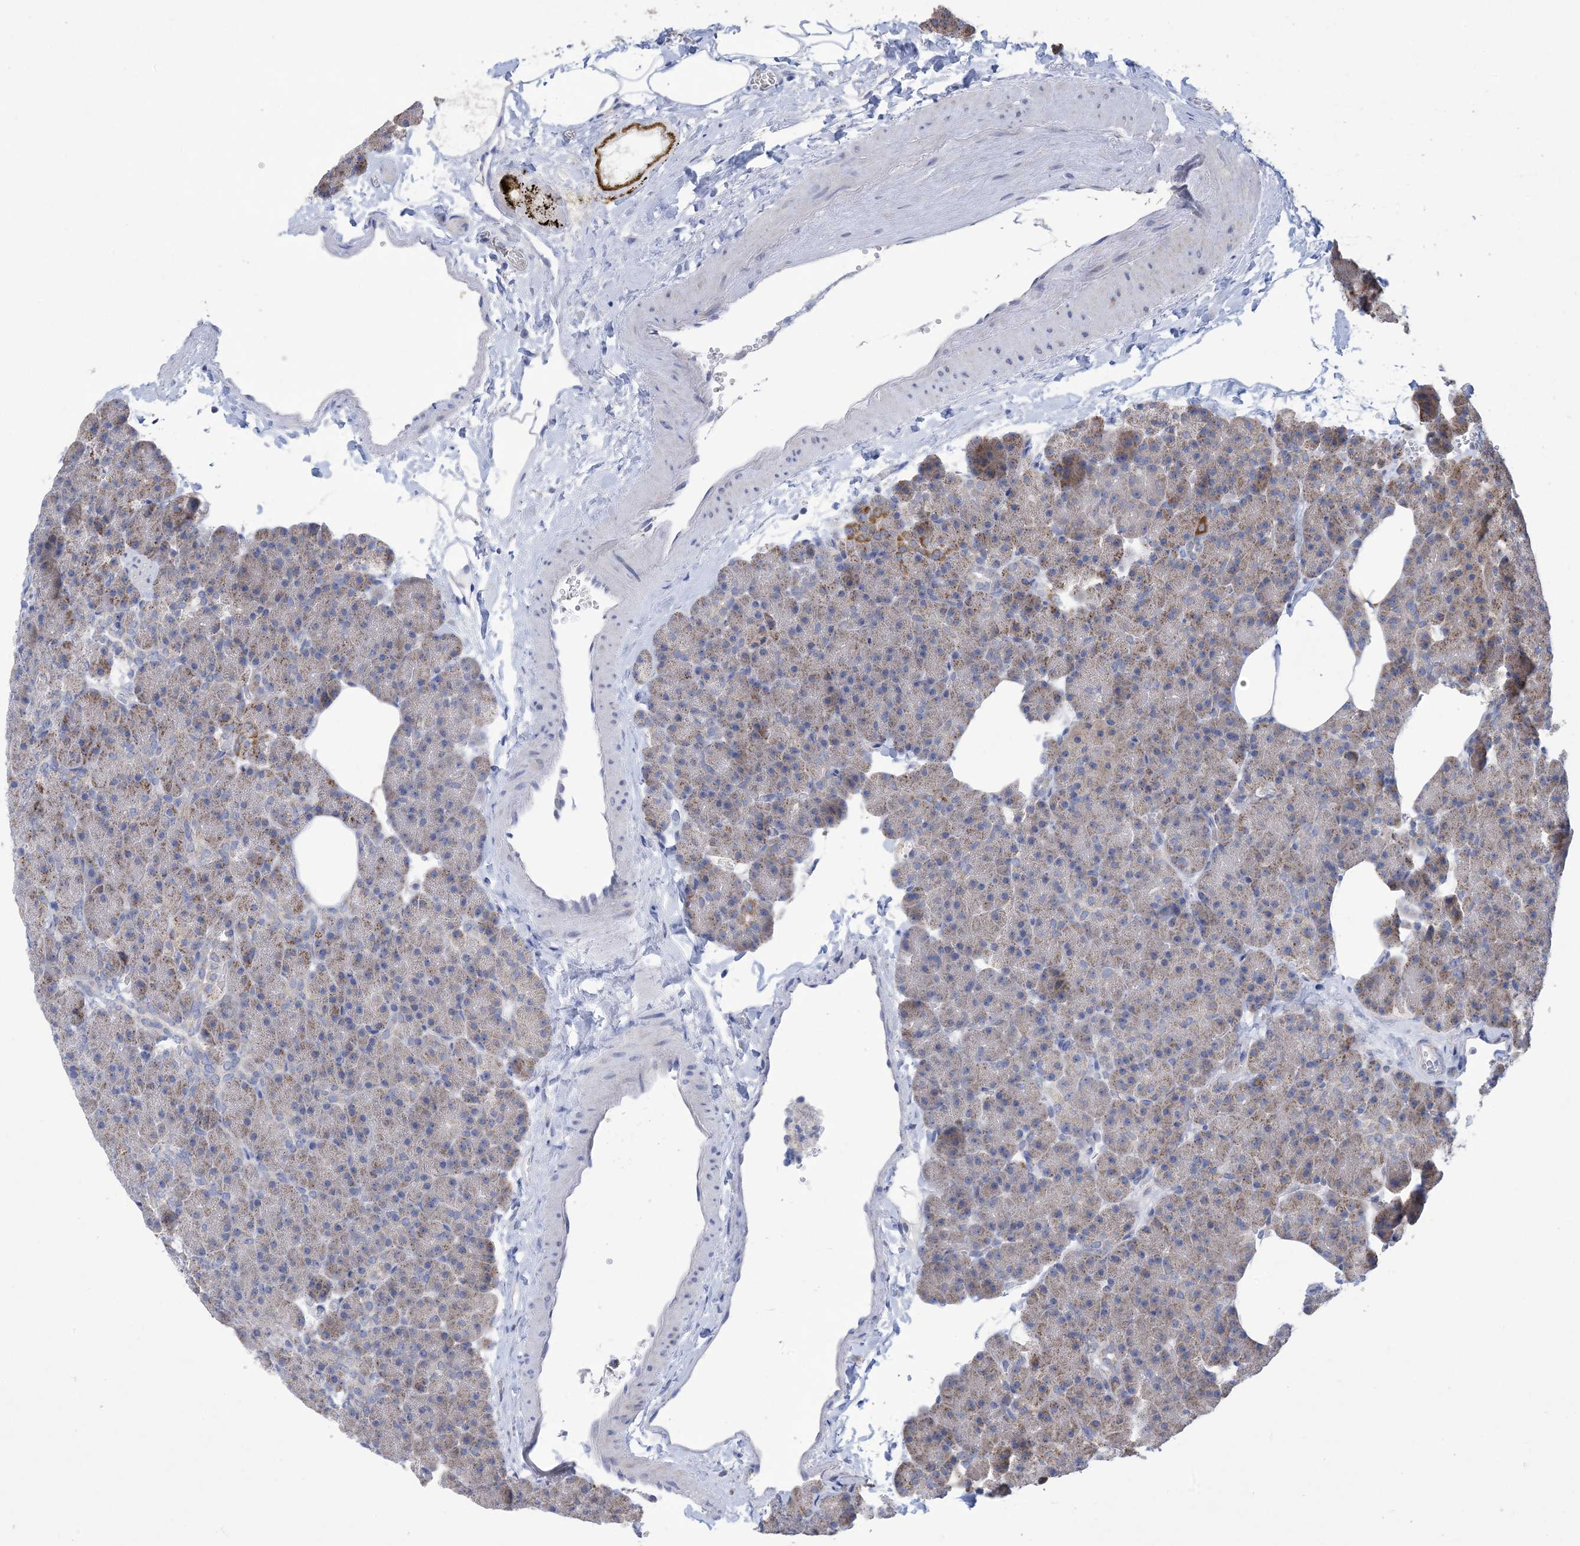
{"staining": {"intensity": "moderate", "quantity": "25%-75%", "location": "cytoplasmic/membranous"}, "tissue": "pancreas", "cell_type": "Exocrine glandular cells", "image_type": "normal", "snomed": [{"axis": "morphology", "description": "Normal tissue, NOS"}, {"axis": "morphology", "description": "Carcinoid, malignant, NOS"}, {"axis": "topography", "description": "Pancreas"}], "caption": "This image shows IHC staining of unremarkable human pancreas, with medium moderate cytoplasmic/membranous staining in about 25%-75% of exocrine glandular cells.", "gene": "CLEC16A", "patient": {"sex": "female", "age": 35}}